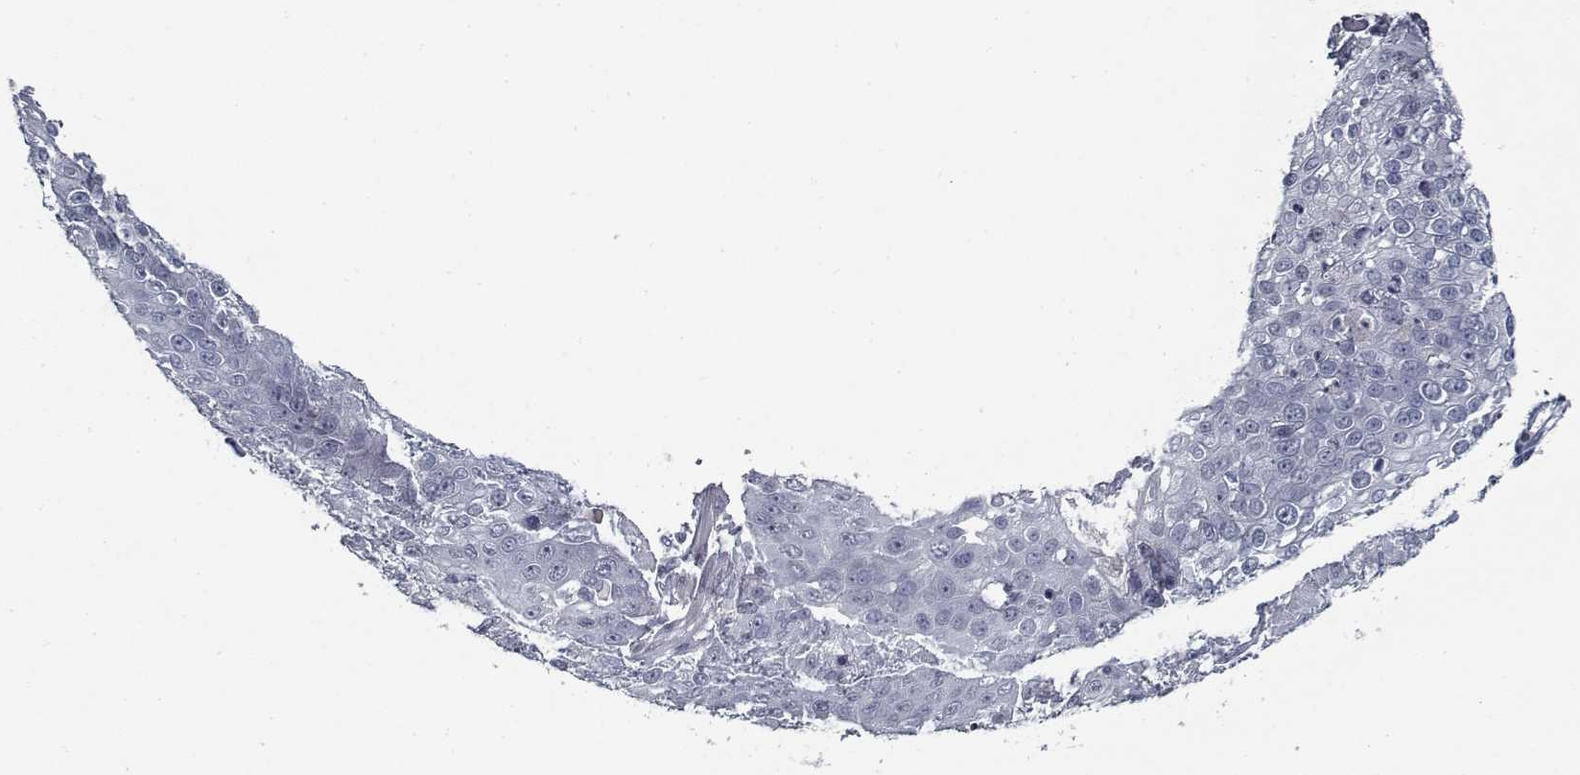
{"staining": {"intensity": "negative", "quantity": "none", "location": "none"}, "tissue": "skin cancer", "cell_type": "Tumor cells", "image_type": "cancer", "snomed": [{"axis": "morphology", "description": "Squamous cell carcinoma, NOS"}, {"axis": "topography", "description": "Skin"}], "caption": "Human skin cancer (squamous cell carcinoma) stained for a protein using IHC demonstrates no positivity in tumor cells.", "gene": "GAD2", "patient": {"sex": "male", "age": 71}}